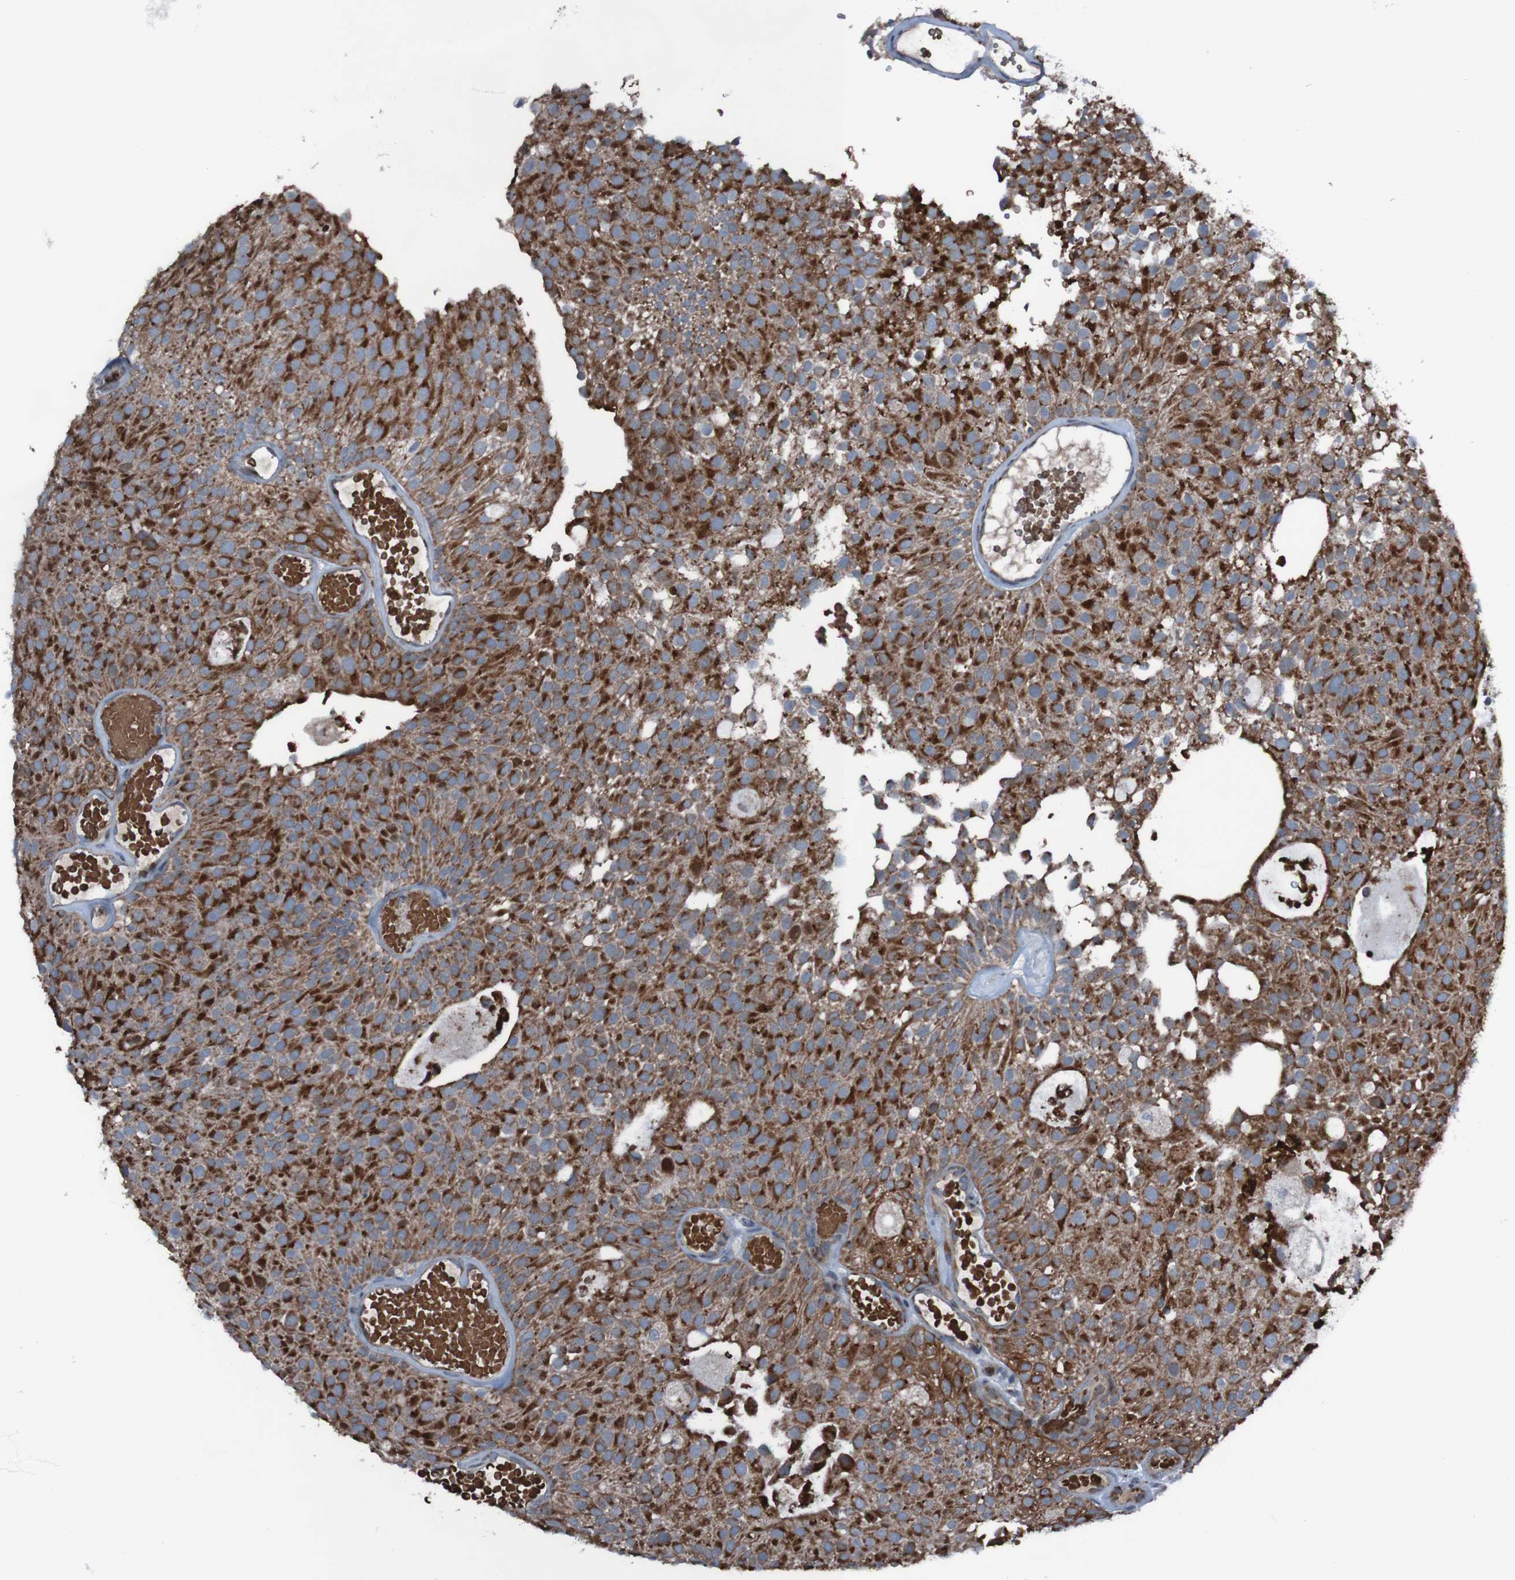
{"staining": {"intensity": "strong", "quantity": ">75%", "location": "cytoplasmic/membranous"}, "tissue": "urothelial cancer", "cell_type": "Tumor cells", "image_type": "cancer", "snomed": [{"axis": "morphology", "description": "Urothelial carcinoma, Low grade"}, {"axis": "topography", "description": "Urinary bladder"}], "caption": "Approximately >75% of tumor cells in human low-grade urothelial carcinoma display strong cytoplasmic/membranous protein expression as visualized by brown immunohistochemical staining.", "gene": "UNG", "patient": {"sex": "male", "age": 78}}